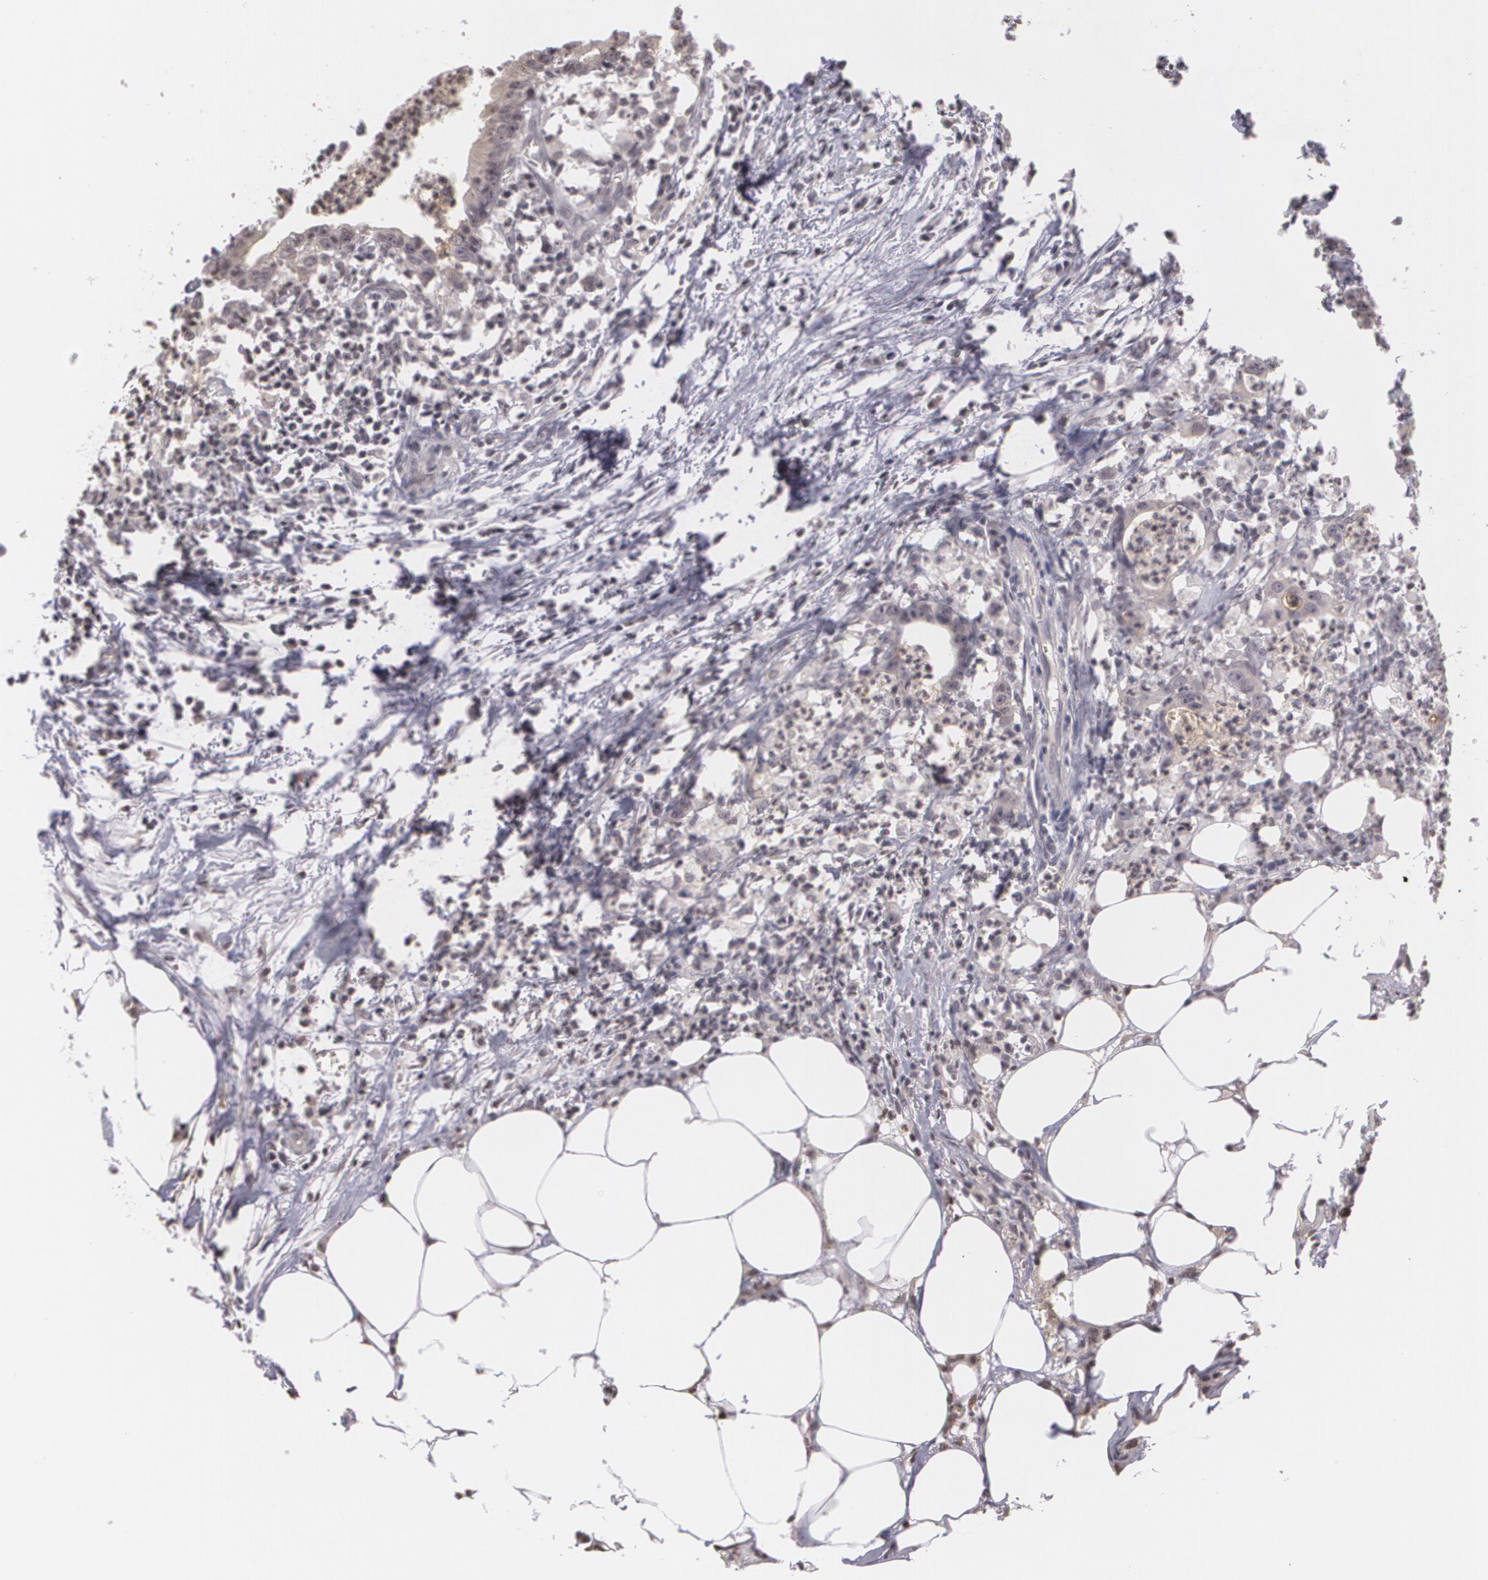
{"staining": {"intensity": "negative", "quantity": "none", "location": "none"}, "tissue": "colorectal cancer", "cell_type": "Tumor cells", "image_type": "cancer", "snomed": [{"axis": "morphology", "description": "Adenocarcinoma, NOS"}, {"axis": "topography", "description": "Colon"}], "caption": "This is an IHC micrograph of human adenocarcinoma (colorectal). There is no expression in tumor cells.", "gene": "MUC1", "patient": {"sex": "male", "age": 55}}